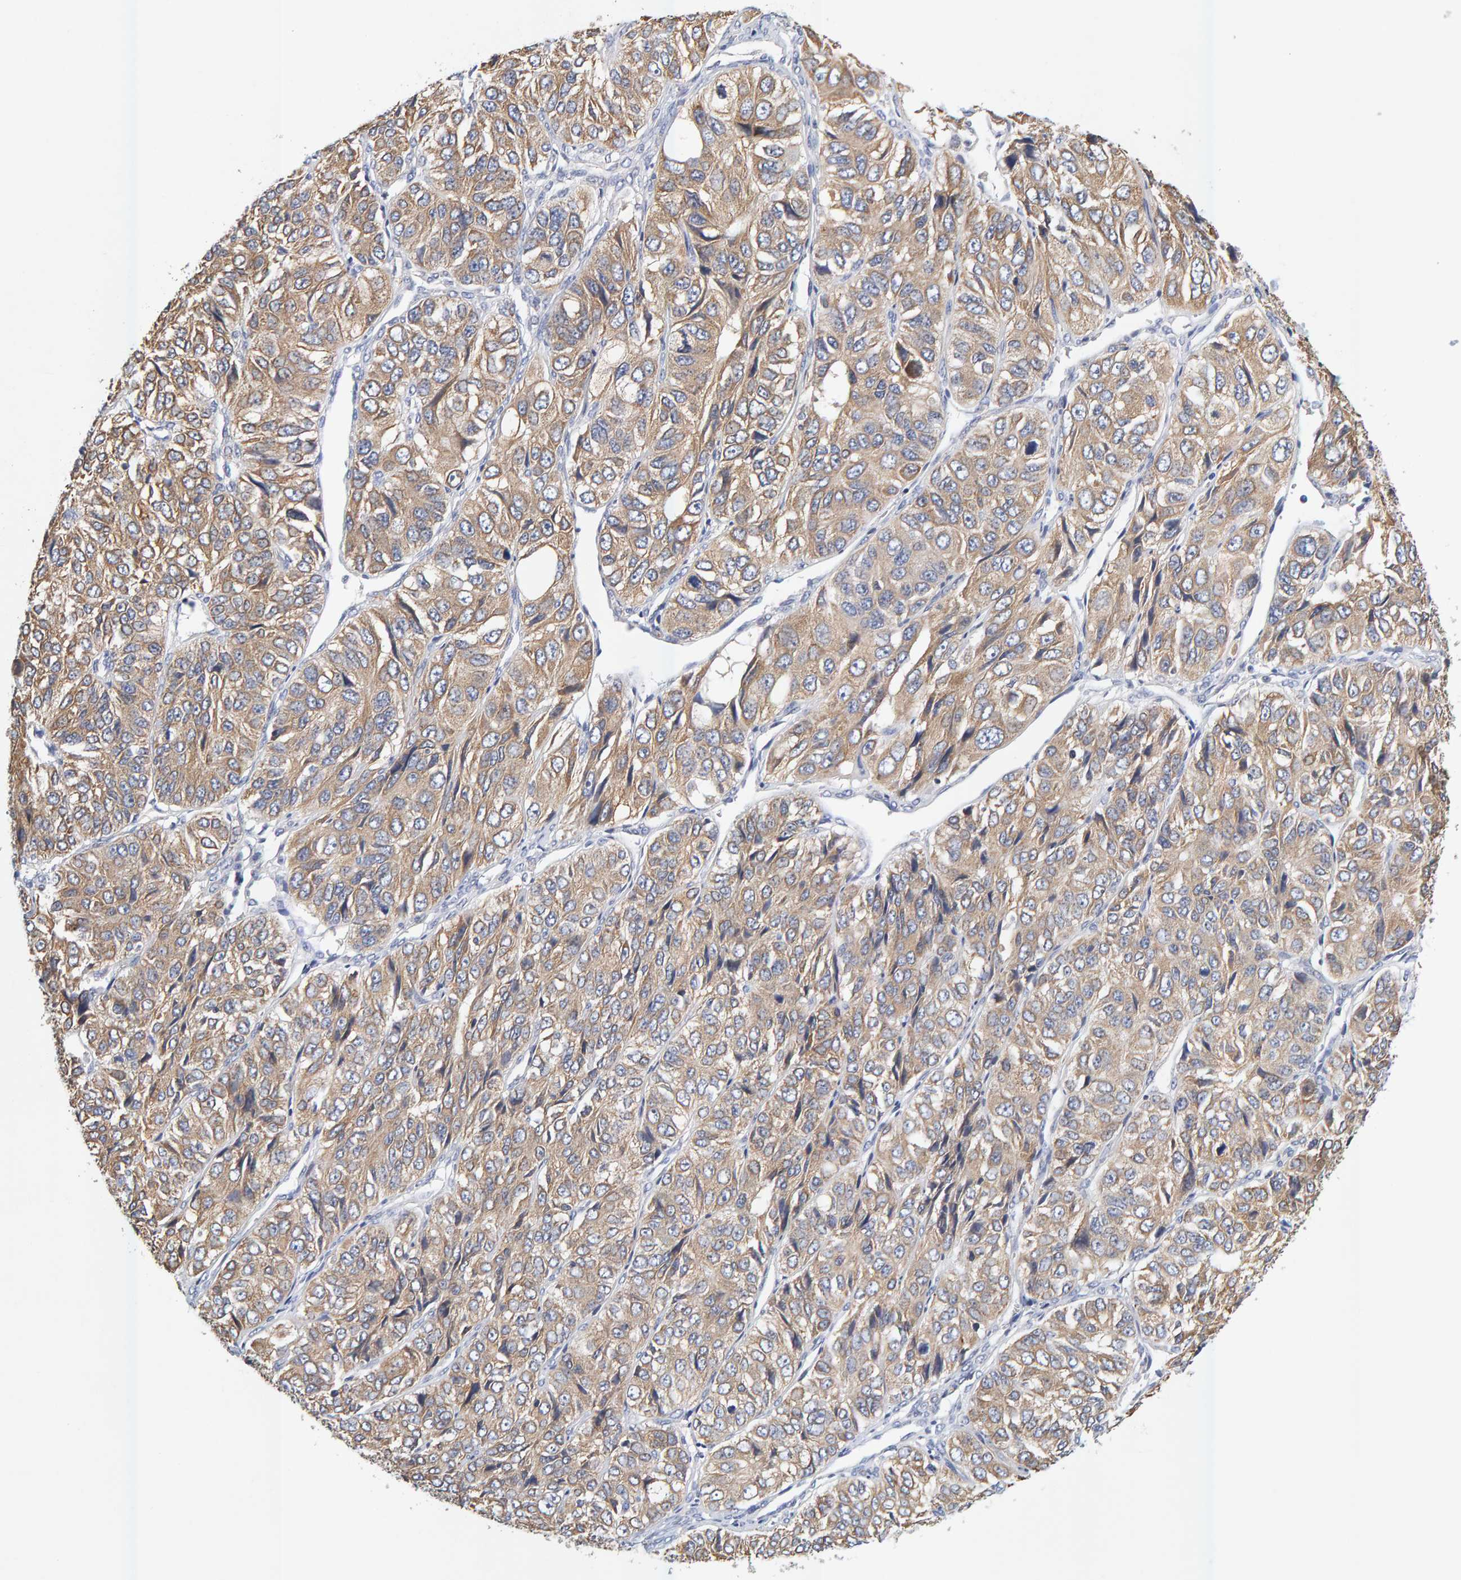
{"staining": {"intensity": "moderate", "quantity": ">75%", "location": "cytoplasmic/membranous"}, "tissue": "ovarian cancer", "cell_type": "Tumor cells", "image_type": "cancer", "snomed": [{"axis": "morphology", "description": "Carcinoma, endometroid"}, {"axis": "topography", "description": "Ovary"}], "caption": "The micrograph demonstrates a brown stain indicating the presence of a protein in the cytoplasmic/membranous of tumor cells in ovarian endometroid carcinoma.", "gene": "SGPL1", "patient": {"sex": "female", "age": 51}}